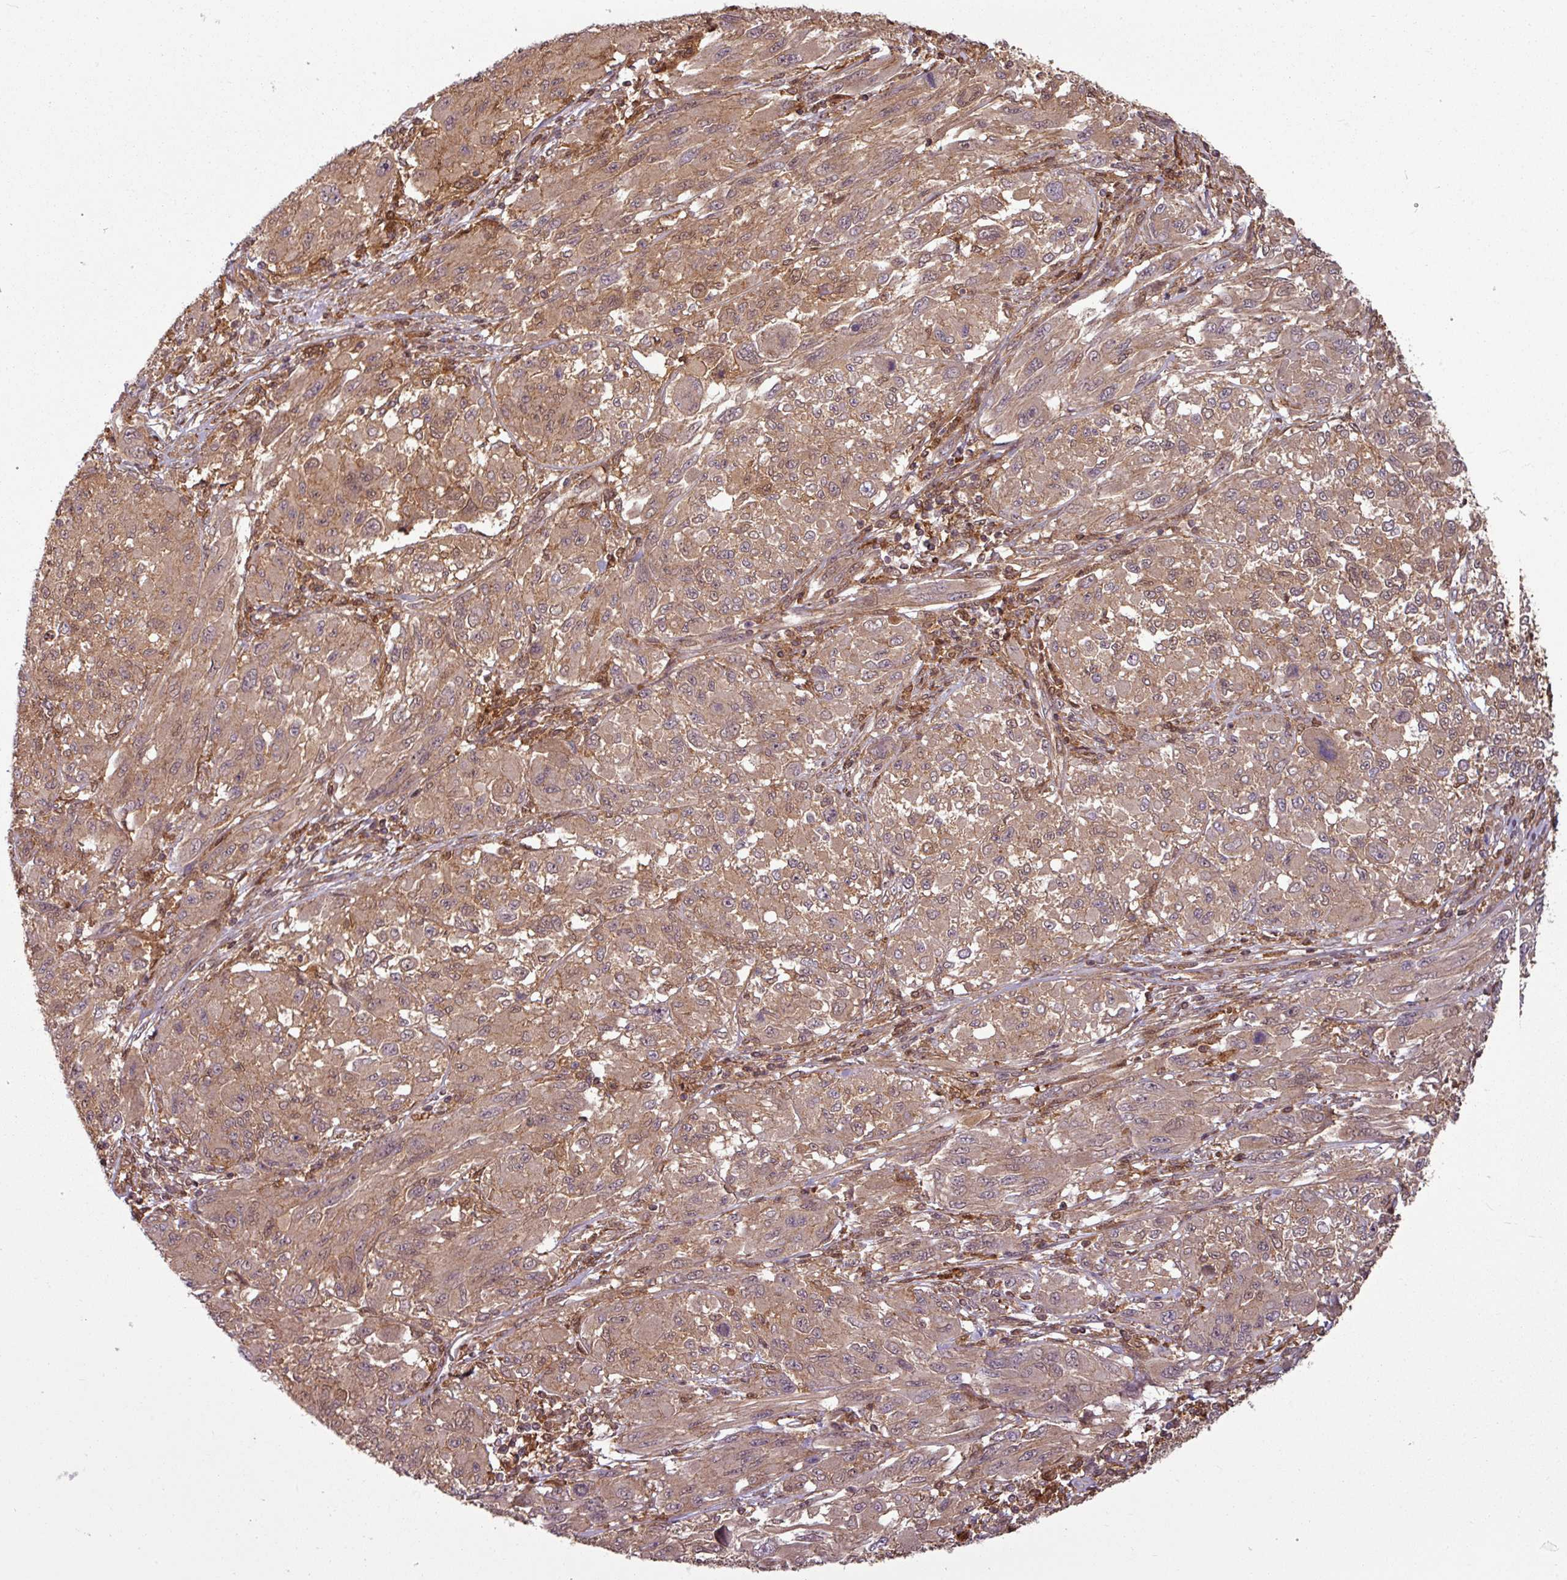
{"staining": {"intensity": "moderate", "quantity": ">75%", "location": "cytoplasmic/membranous"}, "tissue": "melanoma", "cell_type": "Tumor cells", "image_type": "cancer", "snomed": [{"axis": "morphology", "description": "Malignant melanoma, NOS"}, {"axis": "topography", "description": "Skin"}], "caption": "An image of malignant melanoma stained for a protein demonstrates moderate cytoplasmic/membranous brown staining in tumor cells.", "gene": "SH3BGRL", "patient": {"sex": "female", "age": 91}}